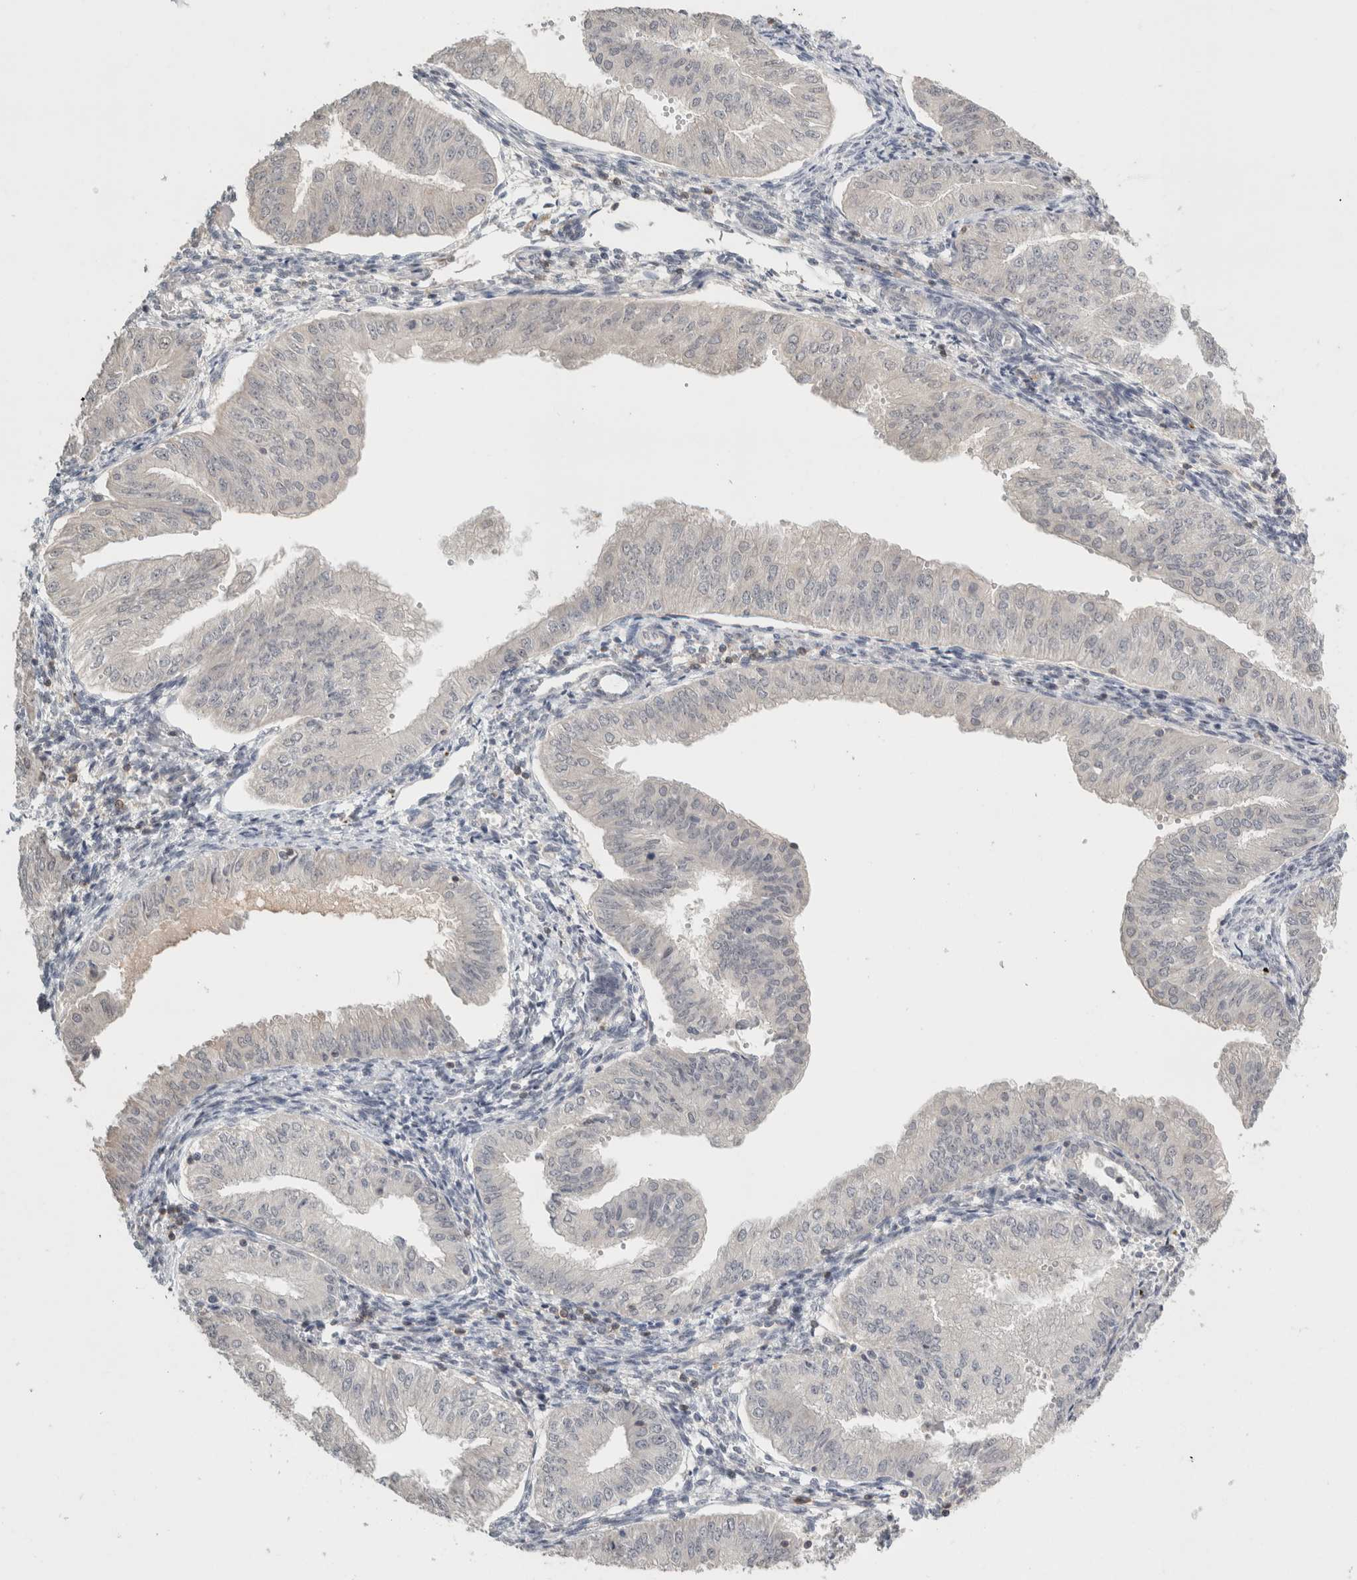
{"staining": {"intensity": "negative", "quantity": "none", "location": "none"}, "tissue": "endometrial cancer", "cell_type": "Tumor cells", "image_type": "cancer", "snomed": [{"axis": "morphology", "description": "Normal tissue, NOS"}, {"axis": "morphology", "description": "Adenocarcinoma, NOS"}, {"axis": "topography", "description": "Endometrium"}], "caption": "A histopathology image of human endometrial cancer (adenocarcinoma) is negative for staining in tumor cells.", "gene": "TRAT1", "patient": {"sex": "female", "age": 53}}